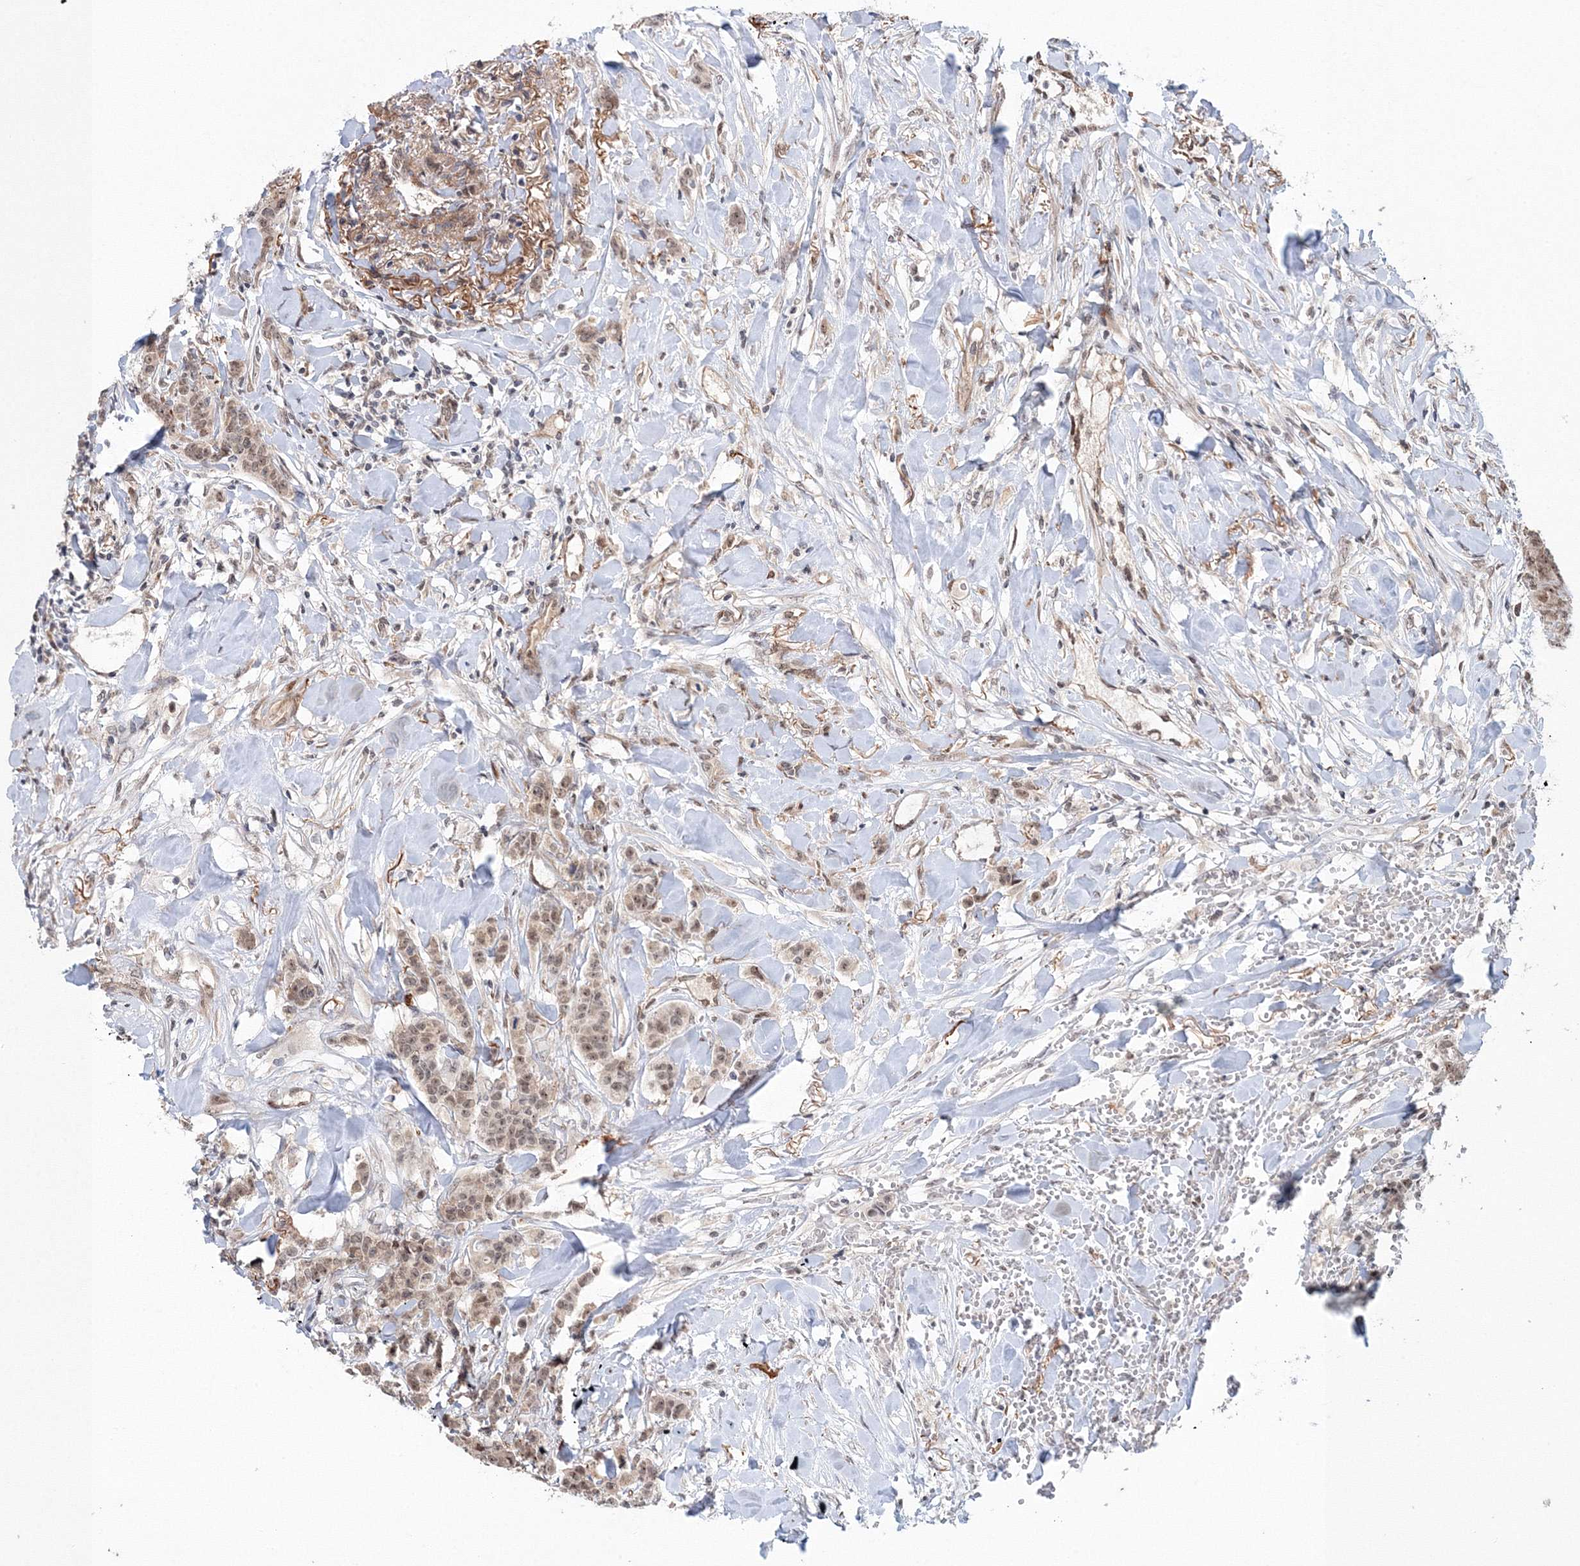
{"staining": {"intensity": "moderate", "quantity": "25%-75%", "location": "nuclear"}, "tissue": "breast cancer", "cell_type": "Tumor cells", "image_type": "cancer", "snomed": [{"axis": "morphology", "description": "Duct carcinoma"}, {"axis": "topography", "description": "Breast"}], "caption": "Protein analysis of breast intraductal carcinoma tissue reveals moderate nuclear positivity in approximately 25%-75% of tumor cells. (Stains: DAB (3,3'-diaminobenzidine) in brown, nuclei in blue, Microscopy: brightfield microscopy at high magnification).", "gene": "NOA1", "patient": {"sex": "female", "age": 40}}